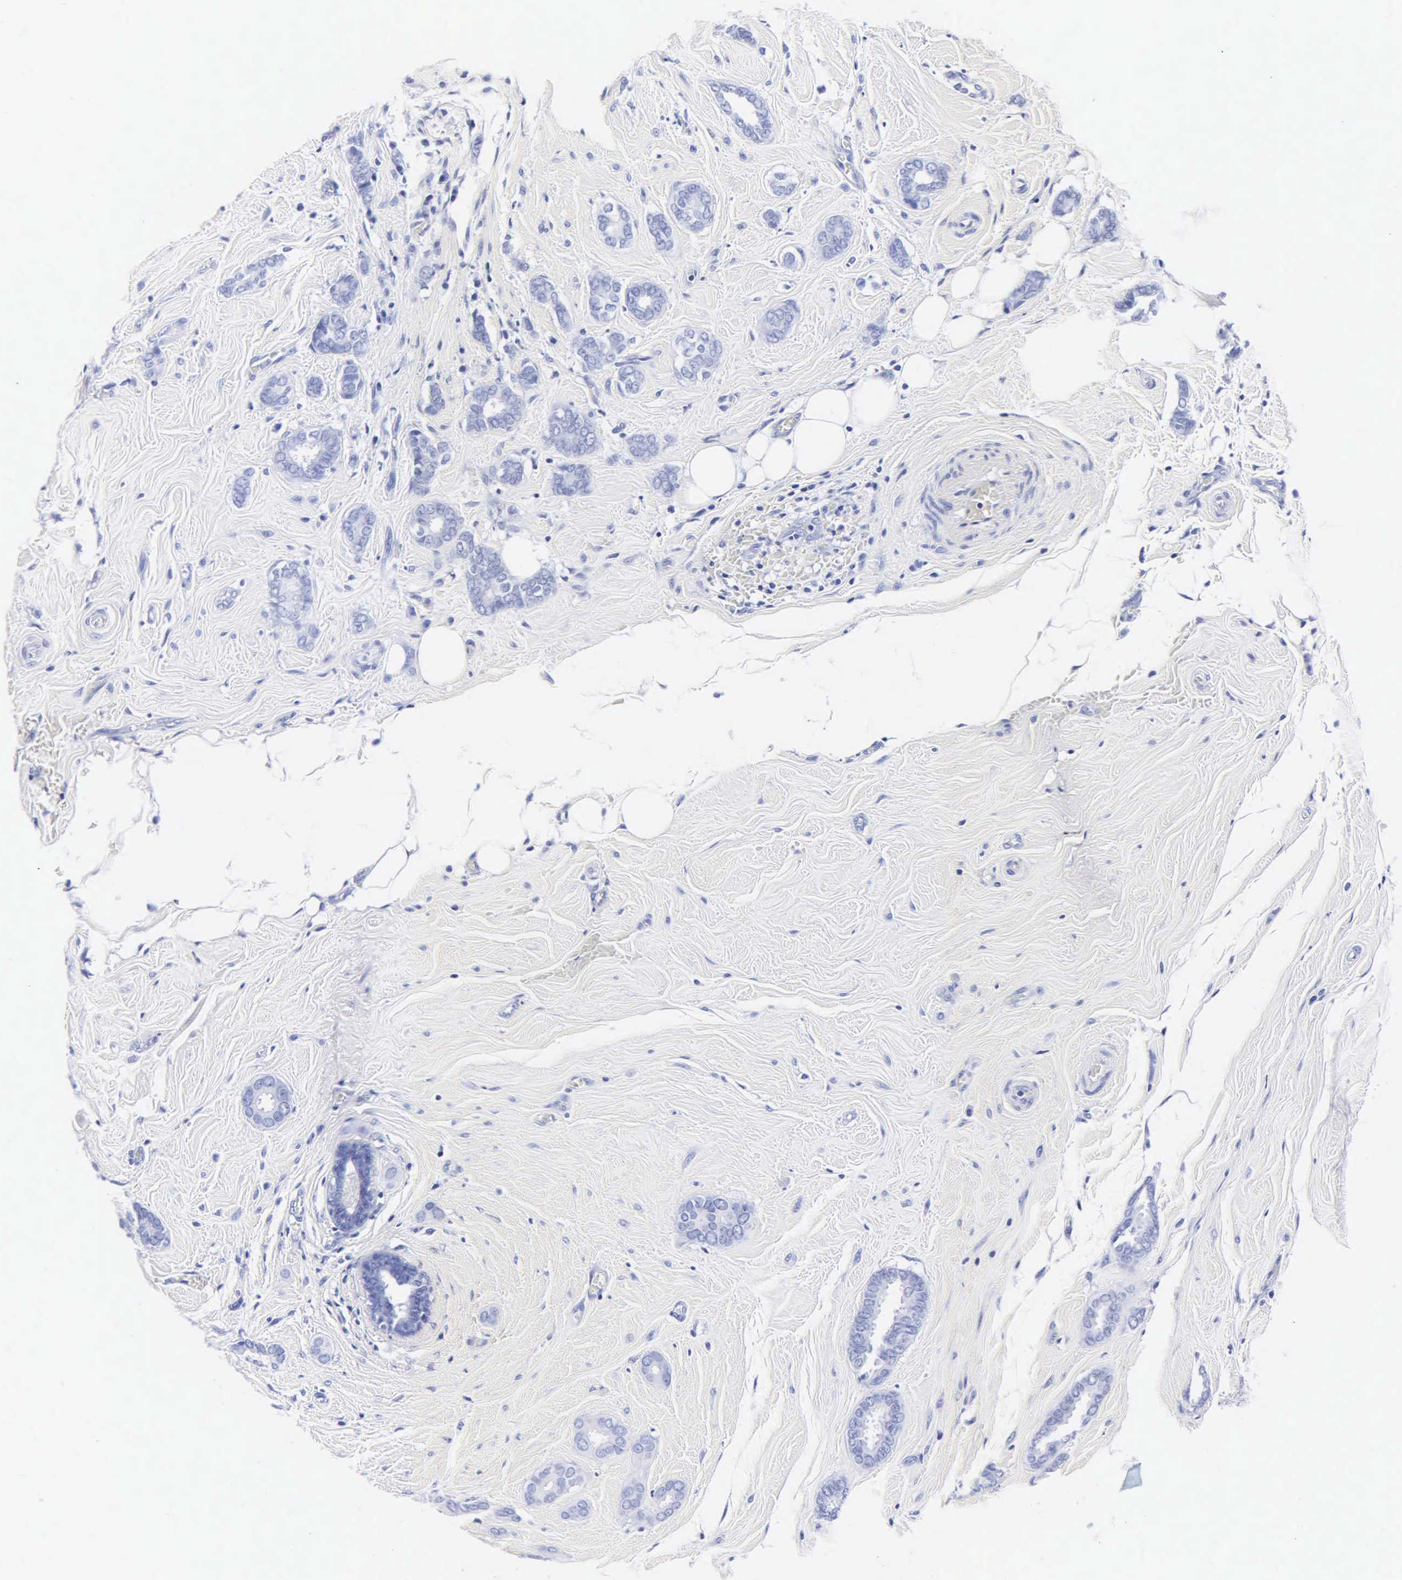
{"staining": {"intensity": "negative", "quantity": "none", "location": "none"}, "tissue": "breast cancer", "cell_type": "Tumor cells", "image_type": "cancer", "snomed": [{"axis": "morphology", "description": "Duct carcinoma"}, {"axis": "topography", "description": "Breast"}], "caption": "This is an immunohistochemistry (IHC) image of breast cancer. There is no expression in tumor cells.", "gene": "MB", "patient": {"sex": "female", "age": 50}}